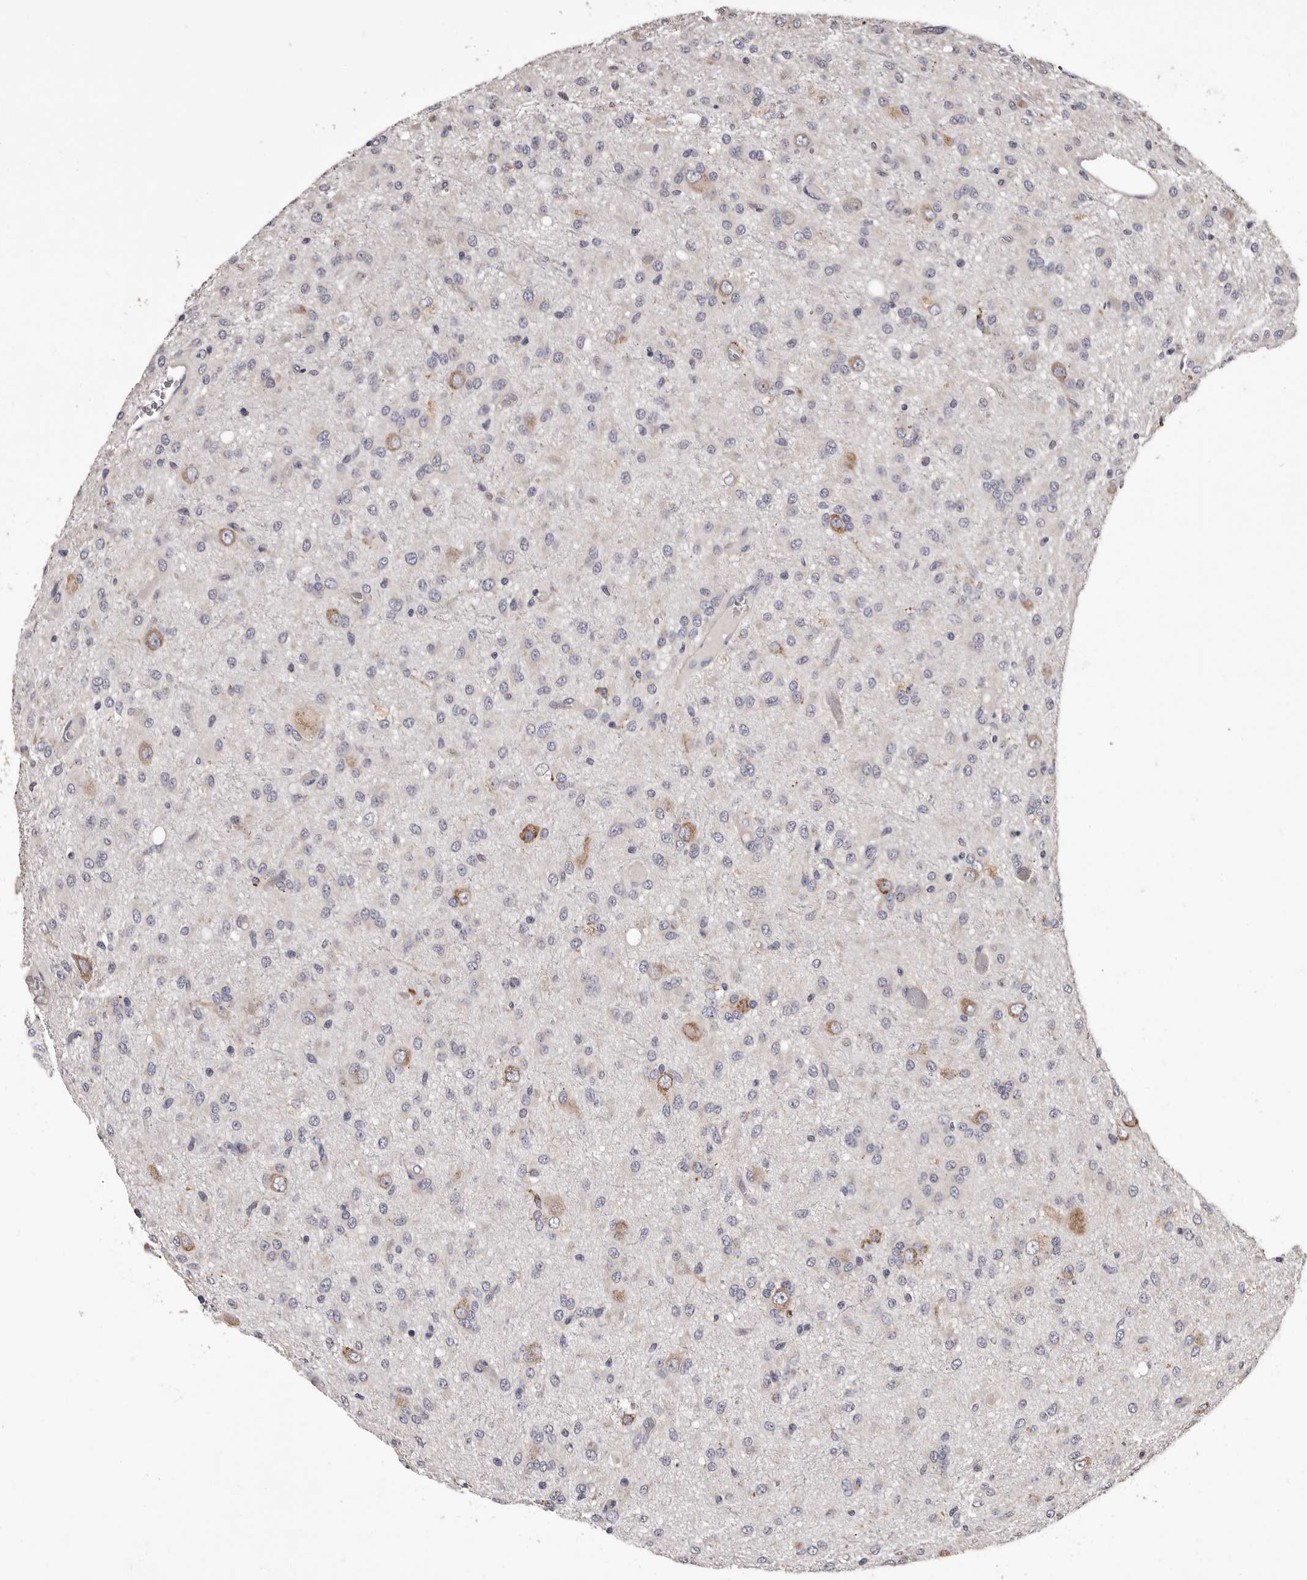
{"staining": {"intensity": "negative", "quantity": "none", "location": "none"}, "tissue": "glioma", "cell_type": "Tumor cells", "image_type": "cancer", "snomed": [{"axis": "morphology", "description": "Glioma, malignant, High grade"}, {"axis": "topography", "description": "Brain"}], "caption": "High power microscopy histopathology image of an immunohistochemistry histopathology image of malignant glioma (high-grade), revealing no significant staining in tumor cells.", "gene": "ETNK1", "patient": {"sex": "female", "age": 59}}